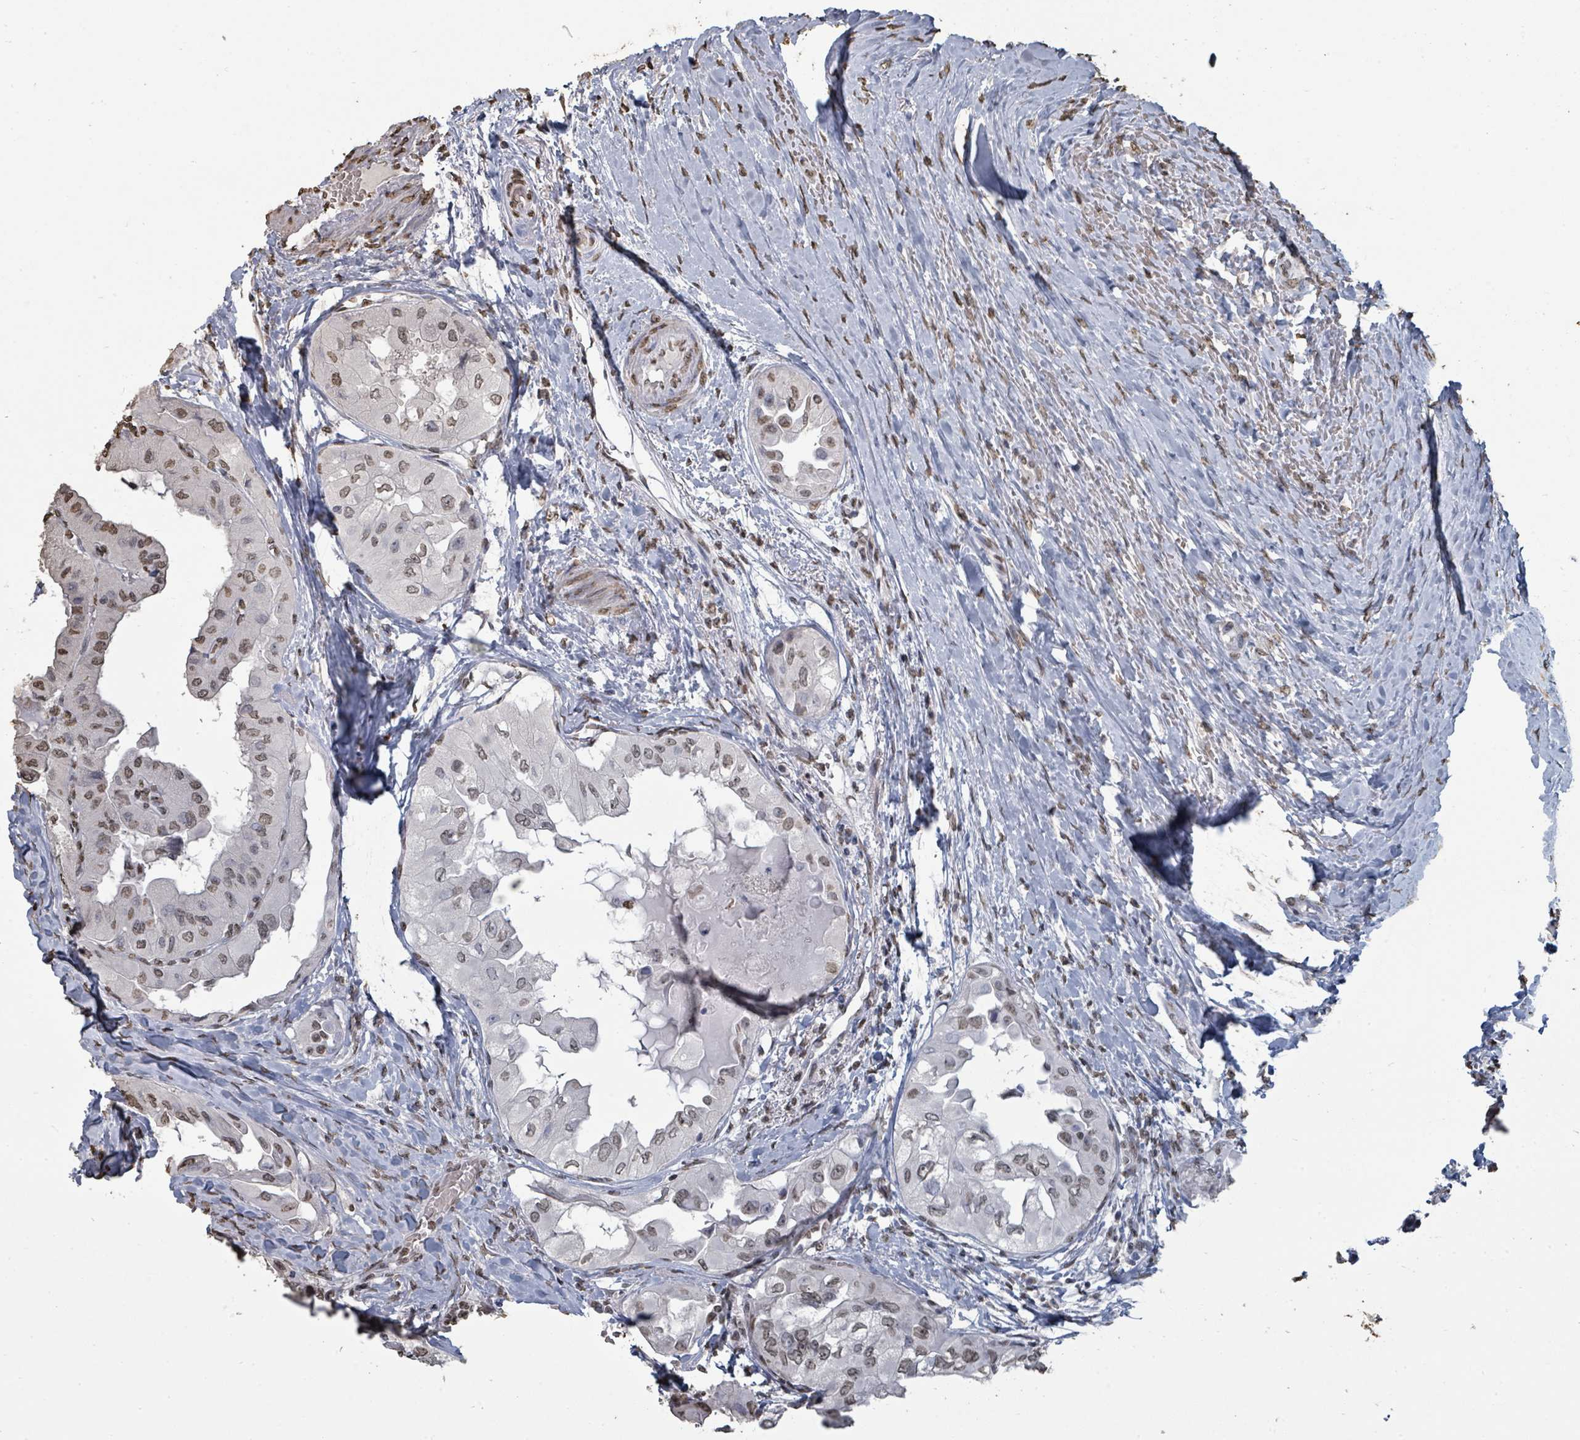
{"staining": {"intensity": "moderate", "quantity": "25%-75%", "location": "nuclear"}, "tissue": "thyroid cancer", "cell_type": "Tumor cells", "image_type": "cancer", "snomed": [{"axis": "morphology", "description": "Papillary adenocarcinoma, NOS"}, {"axis": "topography", "description": "Thyroid gland"}], "caption": "Immunohistochemistry image of human thyroid cancer (papillary adenocarcinoma) stained for a protein (brown), which reveals medium levels of moderate nuclear staining in approximately 25%-75% of tumor cells.", "gene": "MRPS12", "patient": {"sex": "female", "age": 59}}